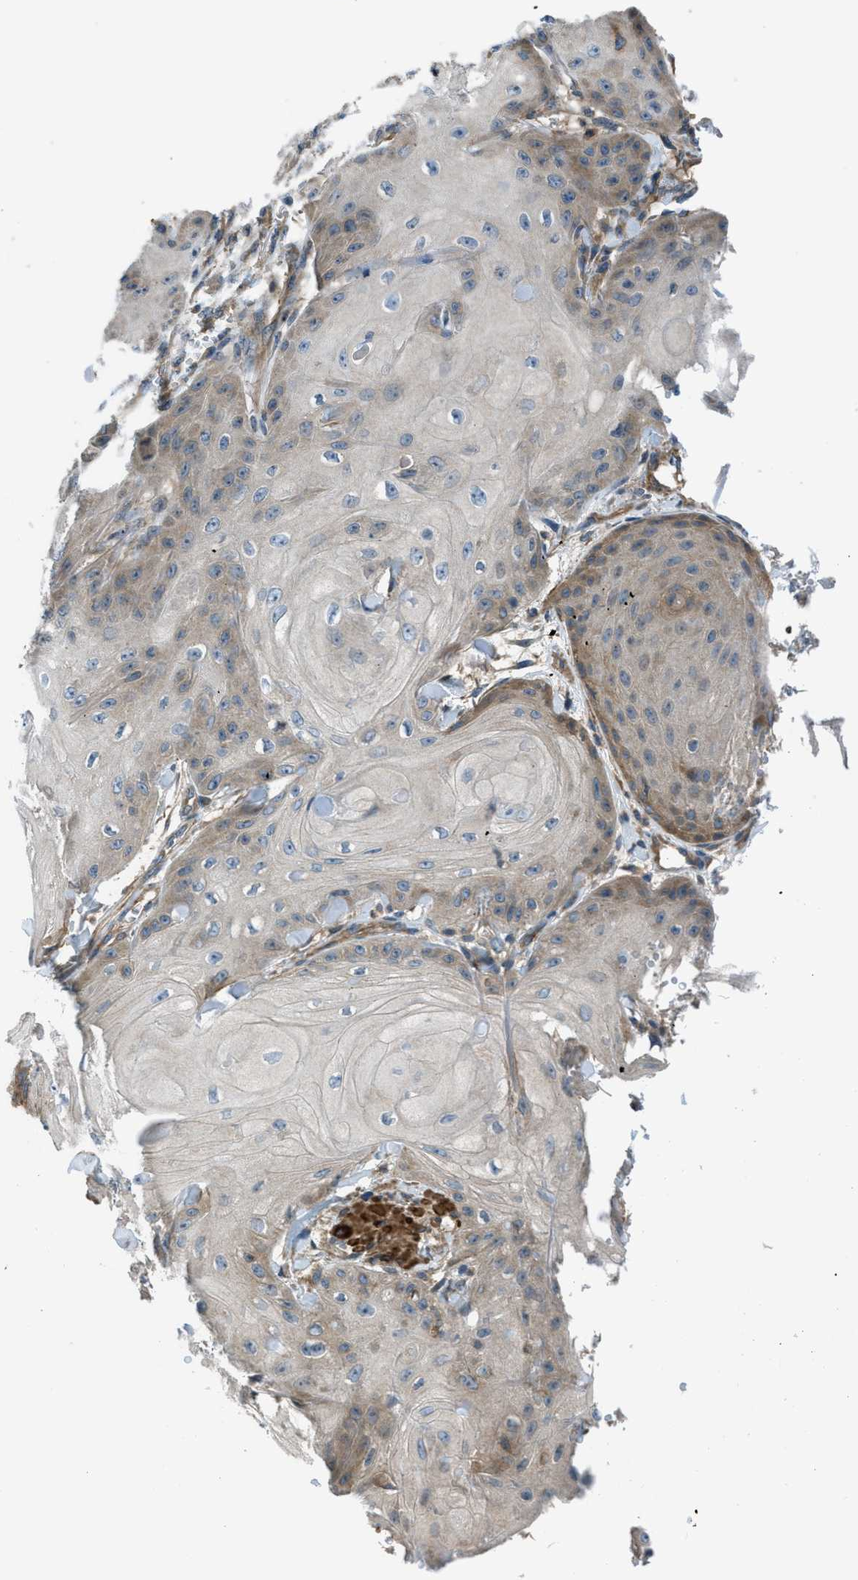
{"staining": {"intensity": "moderate", "quantity": ">75%", "location": "cytoplasmic/membranous"}, "tissue": "skin cancer", "cell_type": "Tumor cells", "image_type": "cancer", "snomed": [{"axis": "morphology", "description": "Squamous cell carcinoma, NOS"}, {"axis": "topography", "description": "Skin"}], "caption": "IHC image of neoplastic tissue: human skin cancer stained using immunohistochemistry reveals medium levels of moderate protein expression localized specifically in the cytoplasmic/membranous of tumor cells, appearing as a cytoplasmic/membranous brown color.", "gene": "VEZT", "patient": {"sex": "male", "age": 74}}